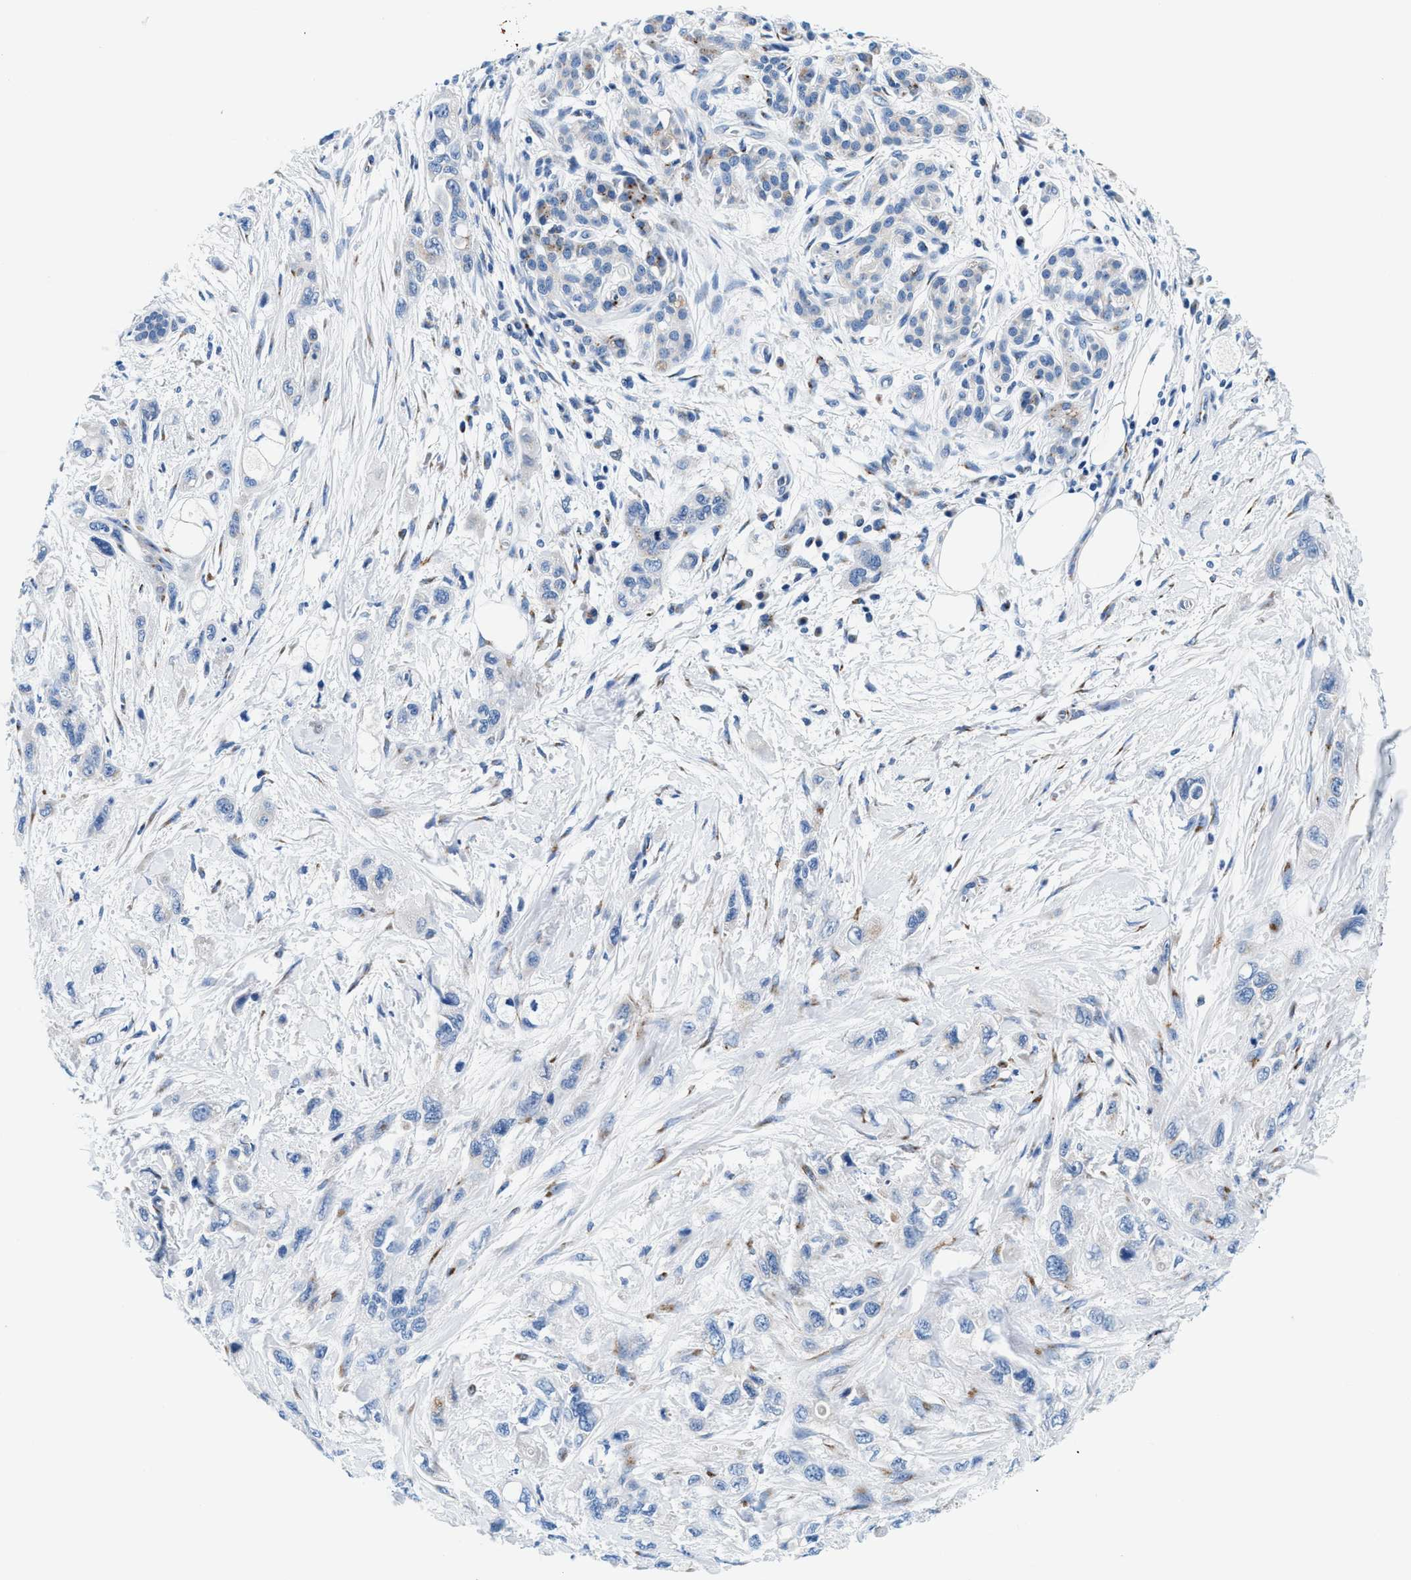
{"staining": {"intensity": "negative", "quantity": "none", "location": "none"}, "tissue": "pancreatic cancer", "cell_type": "Tumor cells", "image_type": "cancer", "snomed": [{"axis": "morphology", "description": "Adenocarcinoma, NOS"}, {"axis": "topography", "description": "Pancreas"}], "caption": "An image of human pancreatic adenocarcinoma is negative for staining in tumor cells. (DAB (3,3'-diaminobenzidine) immunohistochemistry visualized using brightfield microscopy, high magnification).", "gene": "VPS53", "patient": {"sex": "male", "age": 74}}